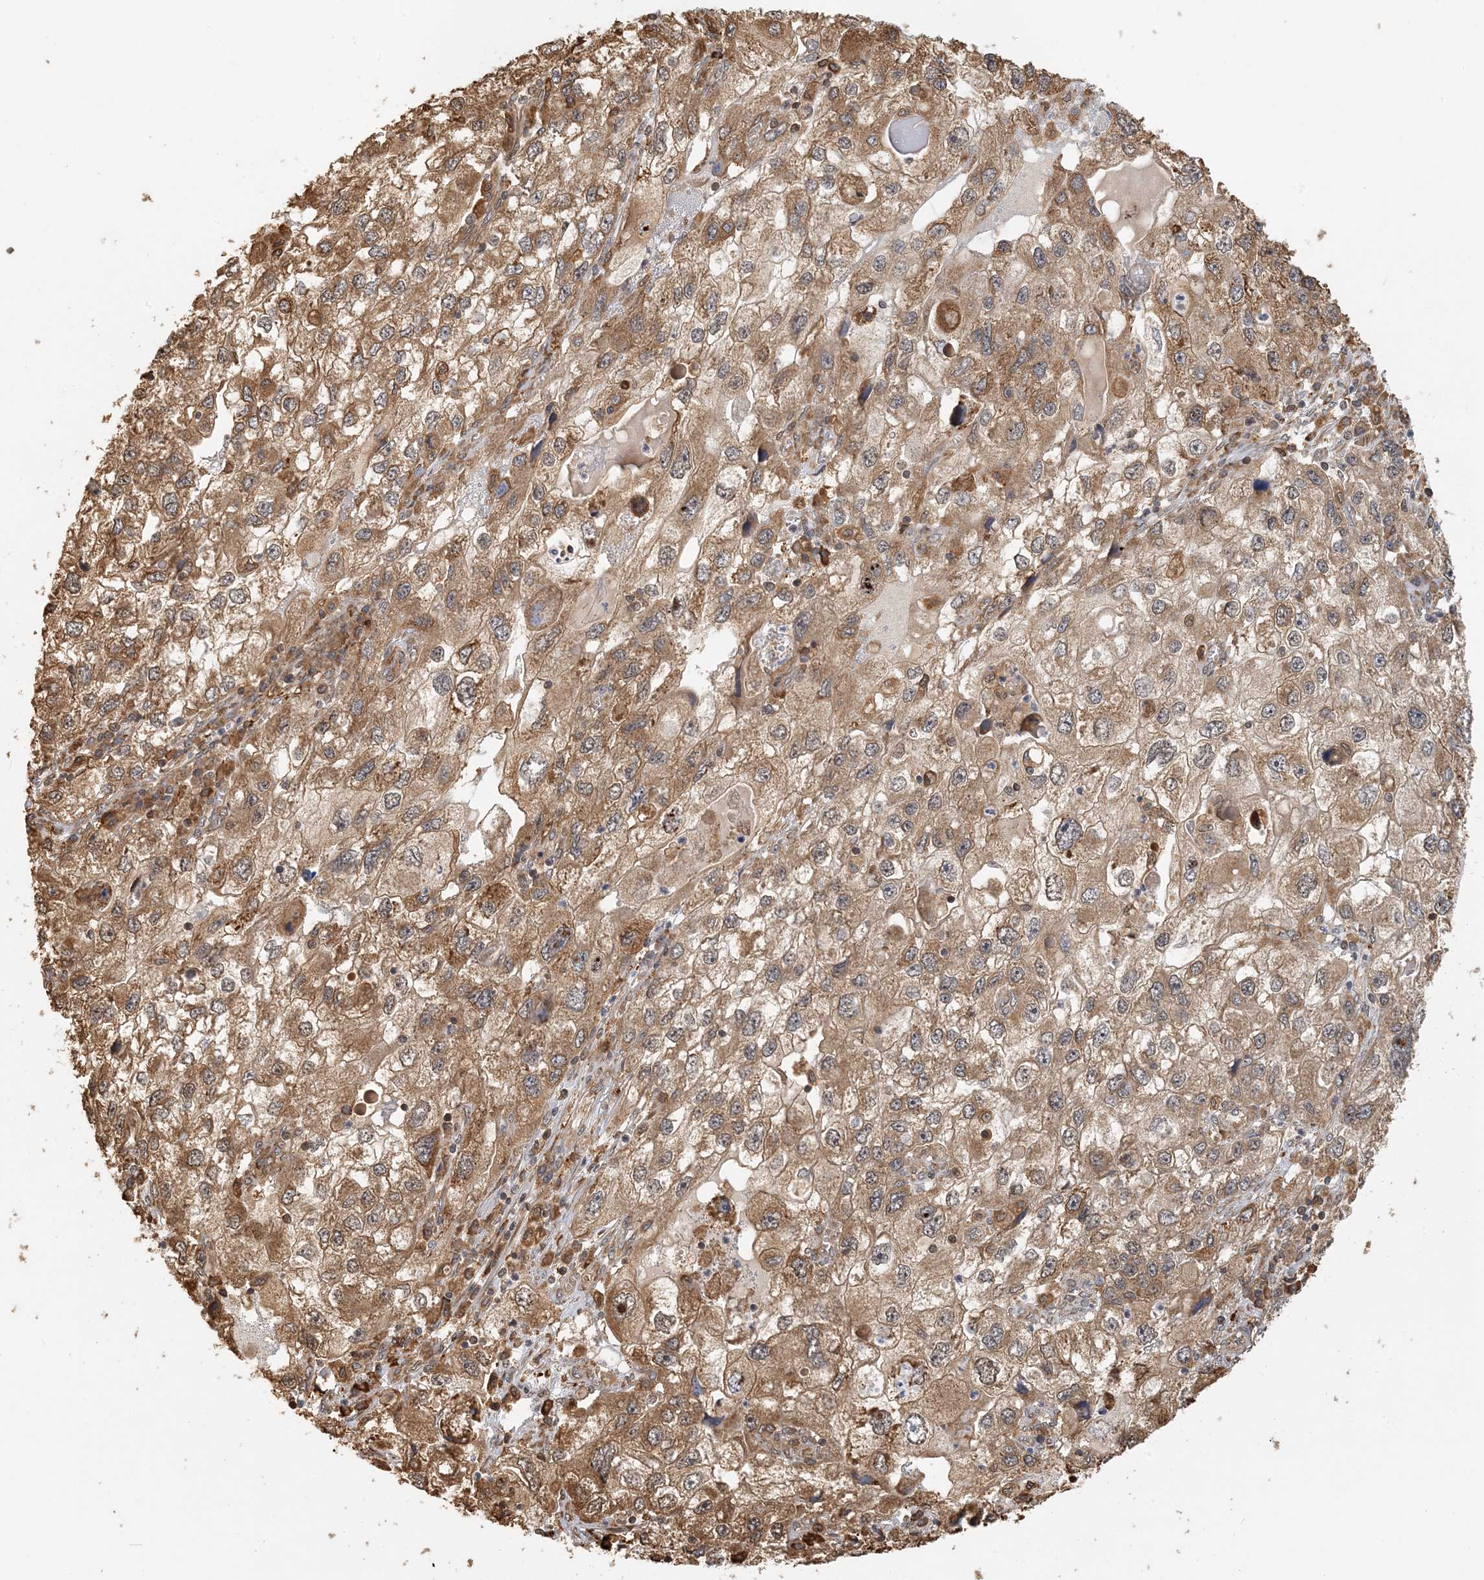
{"staining": {"intensity": "moderate", "quantity": ">75%", "location": "cytoplasmic/membranous"}, "tissue": "endometrial cancer", "cell_type": "Tumor cells", "image_type": "cancer", "snomed": [{"axis": "morphology", "description": "Adenocarcinoma, NOS"}, {"axis": "topography", "description": "Endometrium"}], "caption": "An immunohistochemistry image of tumor tissue is shown. Protein staining in brown labels moderate cytoplasmic/membranous positivity in adenocarcinoma (endometrial) within tumor cells.", "gene": "HNMT", "patient": {"sex": "female", "age": 49}}